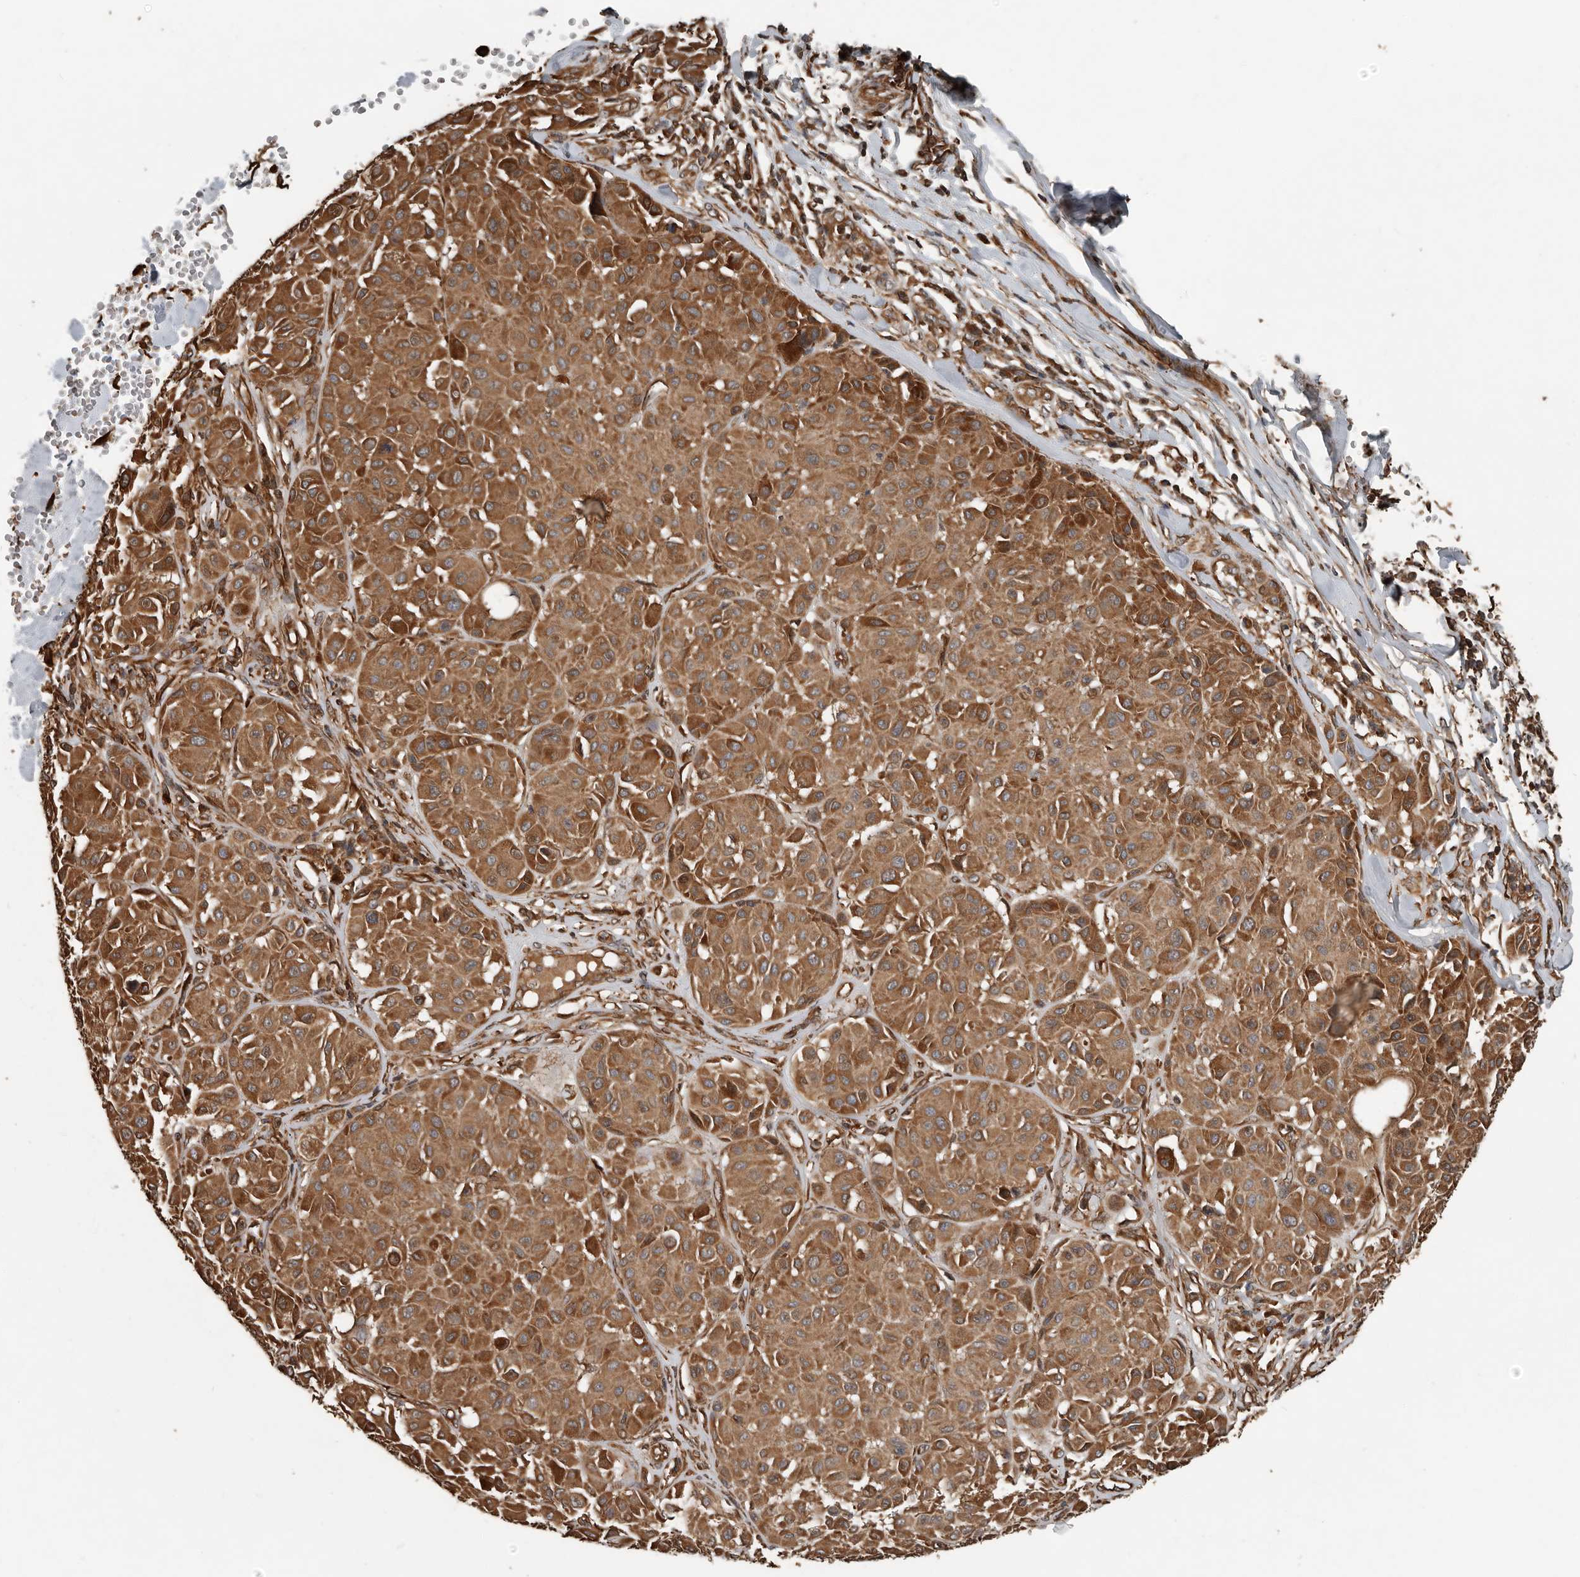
{"staining": {"intensity": "moderate", "quantity": ">75%", "location": "cytoplasmic/membranous"}, "tissue": "melanoma", "cell_type": "Tumor cells", "image_type": "cancer", "snomed": [{"axis": "morphology", "description": "Malignant melanoma, Metastatic site"}, {"axis": "topography", "description": "Soft tissue"}], "caption": "Tumor cells show medium levels of moderate cytoplasmic/membranous positivity in about >75% of cells in human malignant melanoma (metastatic site).", "gene": "YOD1", "patient": {"sex": "male", "age": 41}}